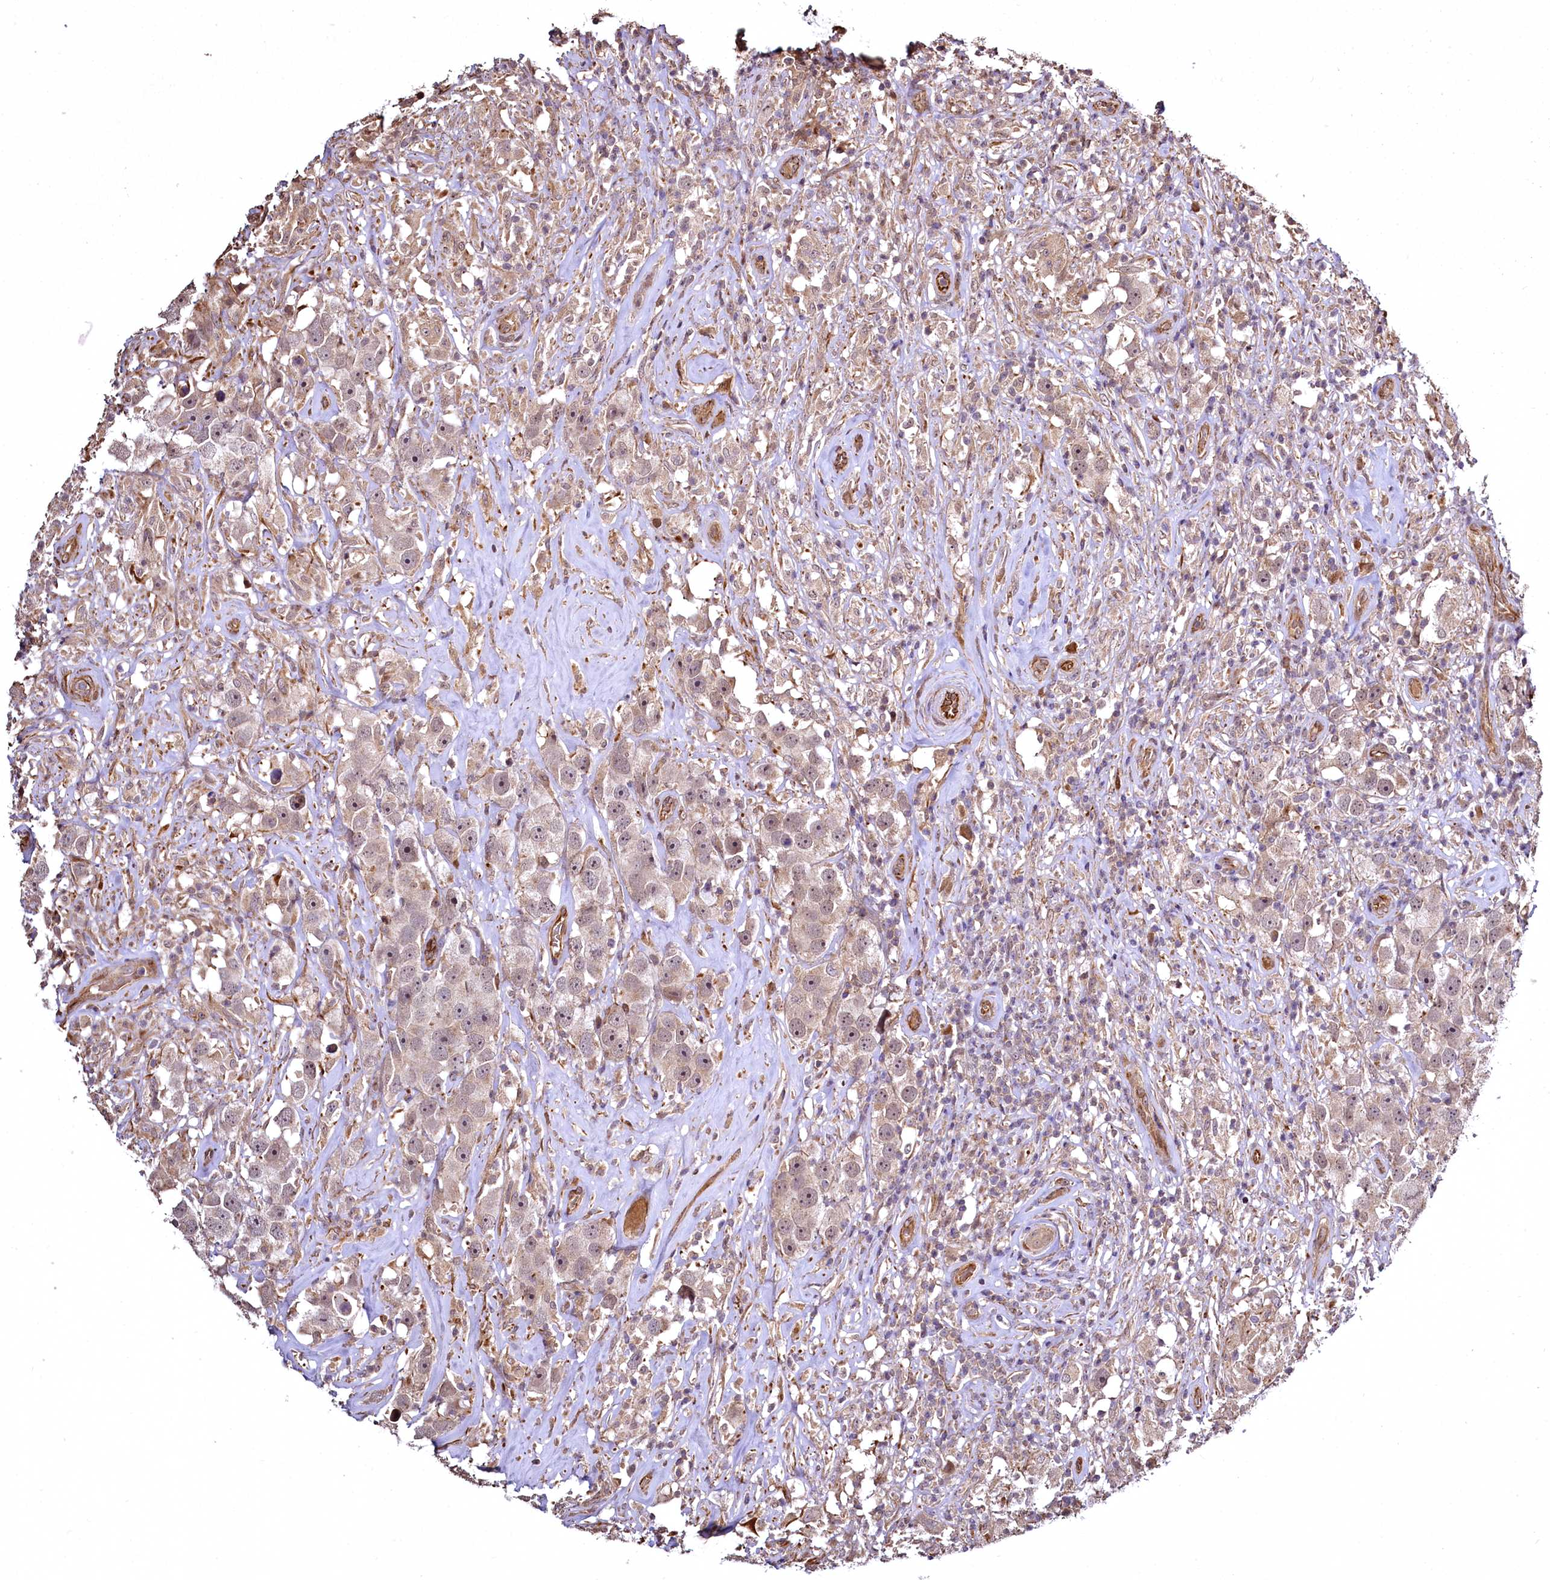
{"staining": {"intensity": "weak", "quantity": "<25%", "location": "cytoplasmic/membranous"}, "tissue": "testis cancer", "cell_type": "Tumor cells", "image_type": "cancer", "snomed": [{"axis": "morphology", "description": "Seminoma, NOS"}, {"axis": "topography", "description": "Testis"}], "caption": "Testis cancer (seminoma) was stained to show a protein in brown. There is no significant staining in tumor cells.", "gene": "TBCEL", "patient": {"sex": "male", "age": 49}}